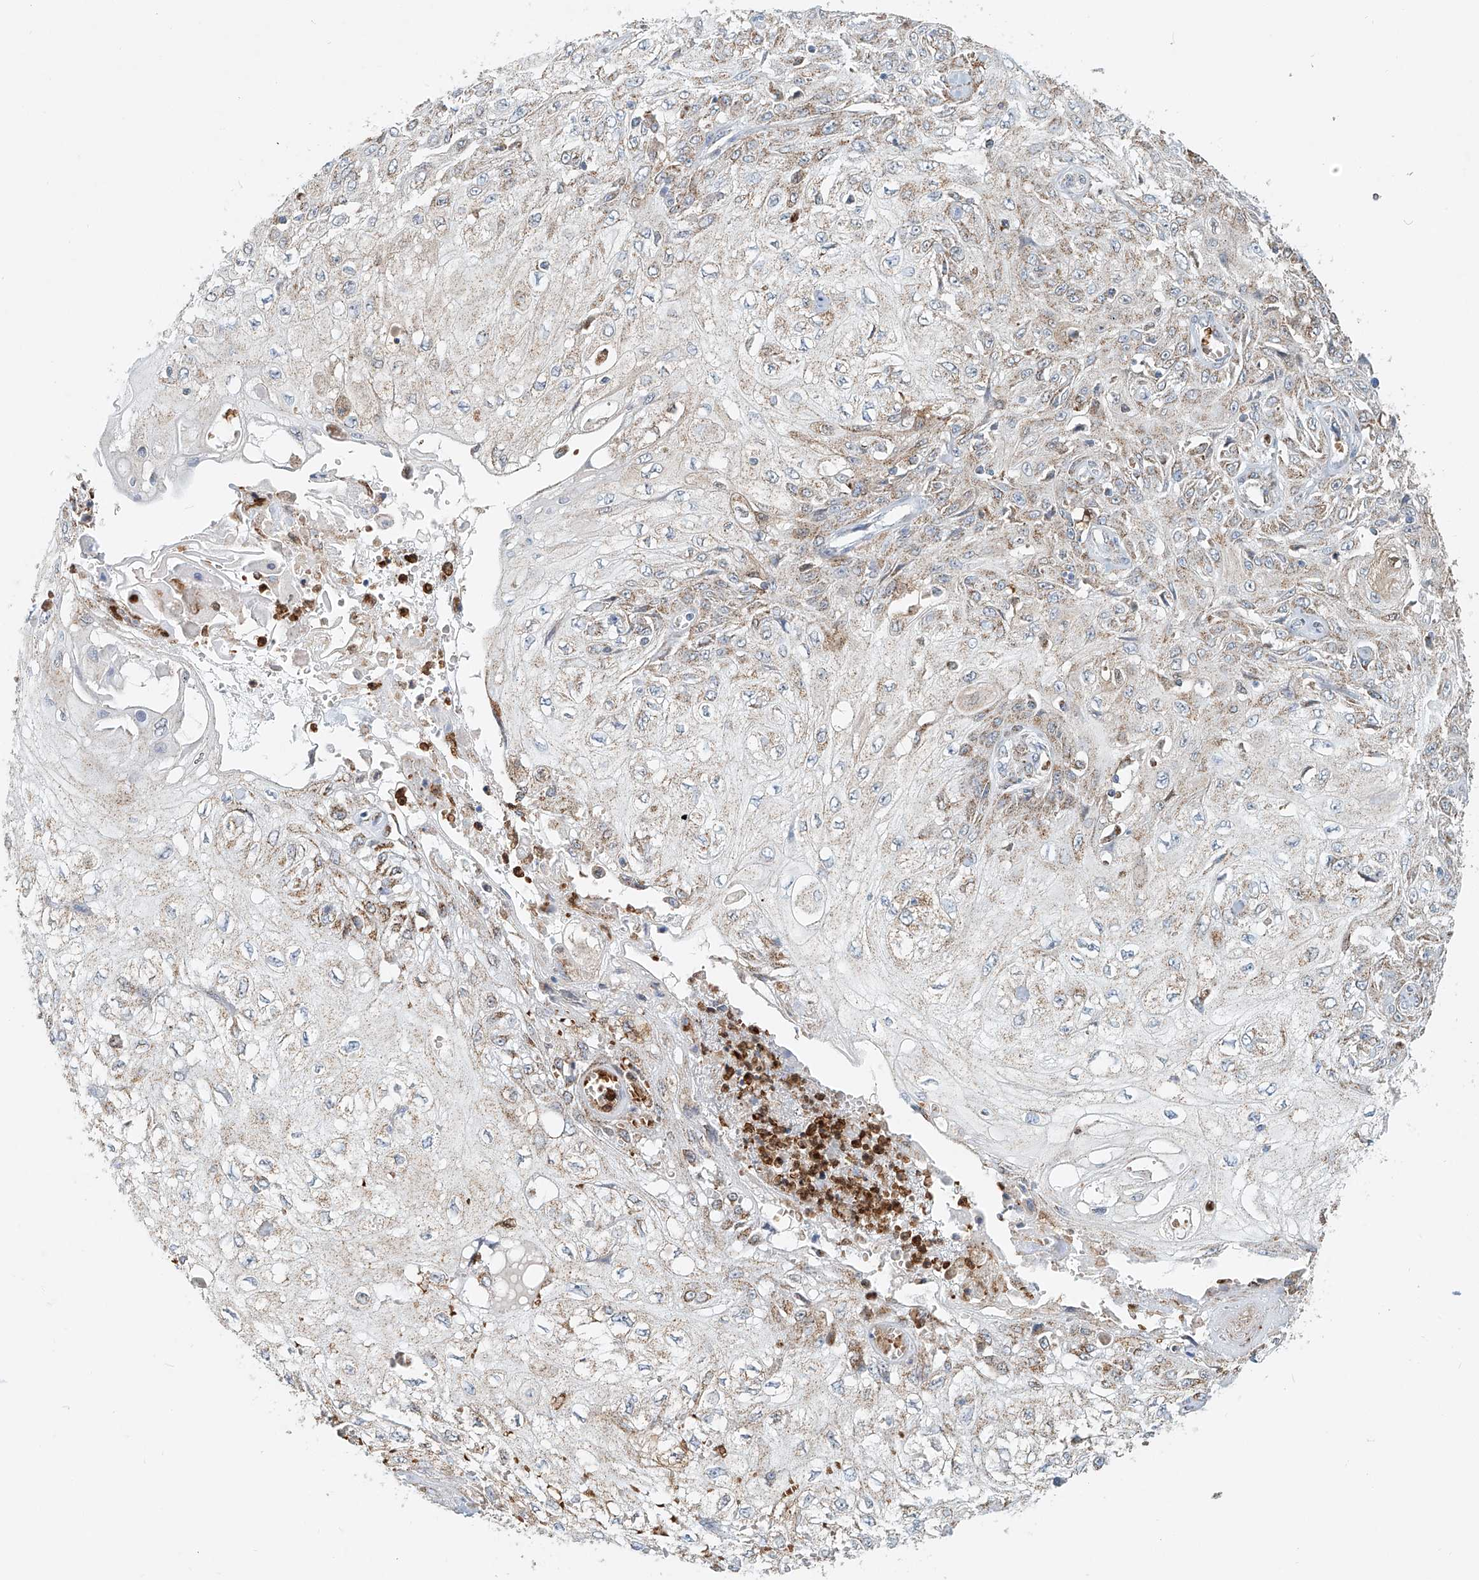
{"staining": {"intensity": "moderate", "quantity": ">75%", "location": "cytoplasmic/membranous"}, "tissue": "skin cancer", "cell_type": "Tumor cells", "image_type": "cancer", "snomed": [{"axis": "morphology", "description": "Squamous cell carcinoma, NOS"}, {"axis": "morphology", "description": "Squamous cell carcinoma, metastatic, NOS"}, {"axis": "topography", "description": "Skin"}, {"axis": "topography", "description": "Lymph node"}], "caption": "Protein staining exhibits moderate cytoplasmic/membranous positivity in about >75% of tumor cells in skin cancer (squamous cell carcinoma).", "gene": "PTPRA", "patient": {"sex": "male", "age": 75}}